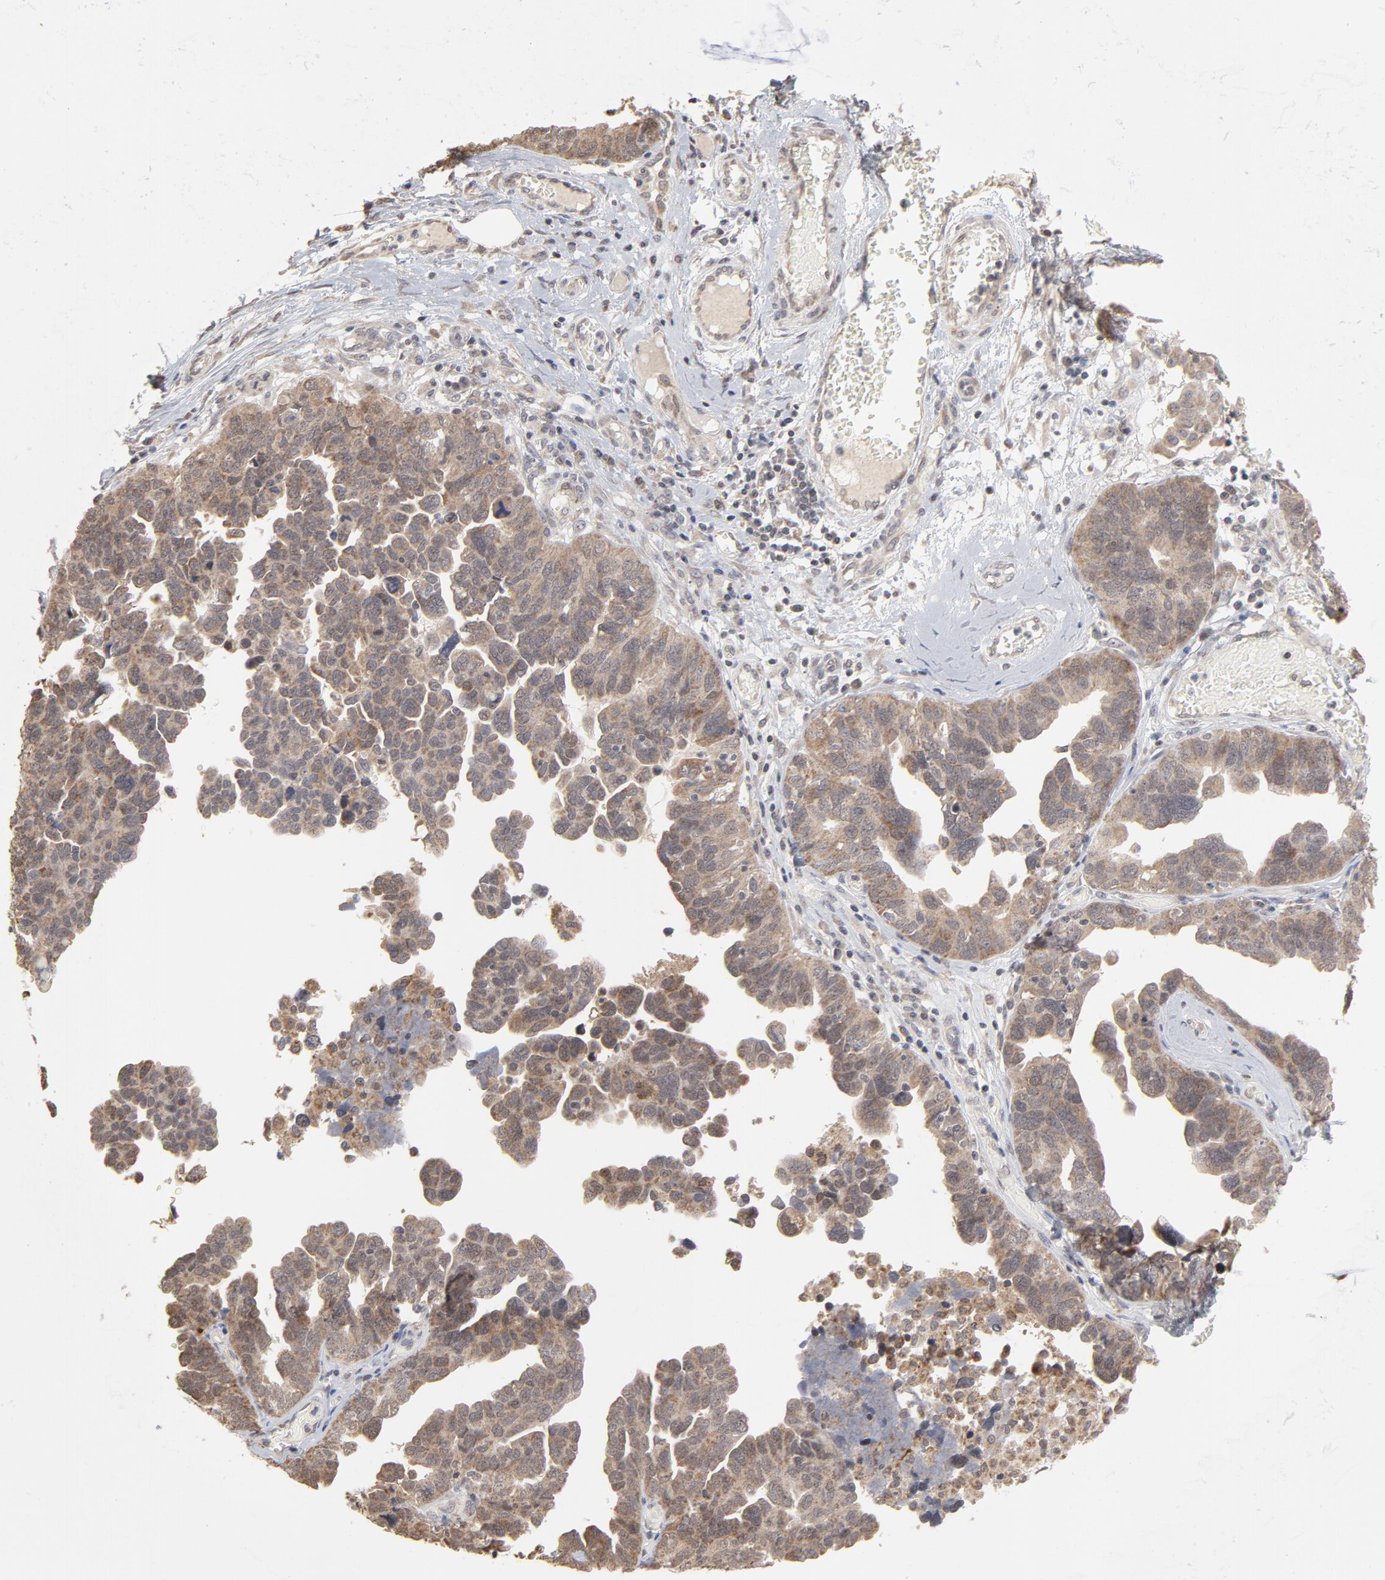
{"staining": {"intensity": "moderate", "quantity": ">75%", "location": "cytoplasmic/membranous"}, "tissue": "ovarian cancer", "cell_type": "Tumor cells", "image_type": "cancer", "snomed": [{"axis": "morphology", "description": "Cystadenocarcinoma, serous, NOS"}, {"axis": "topography", "description": "Ovary"}], "caption": "The histopathology image demonstrates immunohistochemical staining of ovarian cancer. There is moderate cytoplasmic/membranous staining is appreciated in approximately >75% of tumor cells. (Stains: DAB in brown, nuclei in blue, Microscopy: brightfield microscopy at high magnification).", "gene": "ARIH1", "patient": {"sex": "female", "age": 64}}